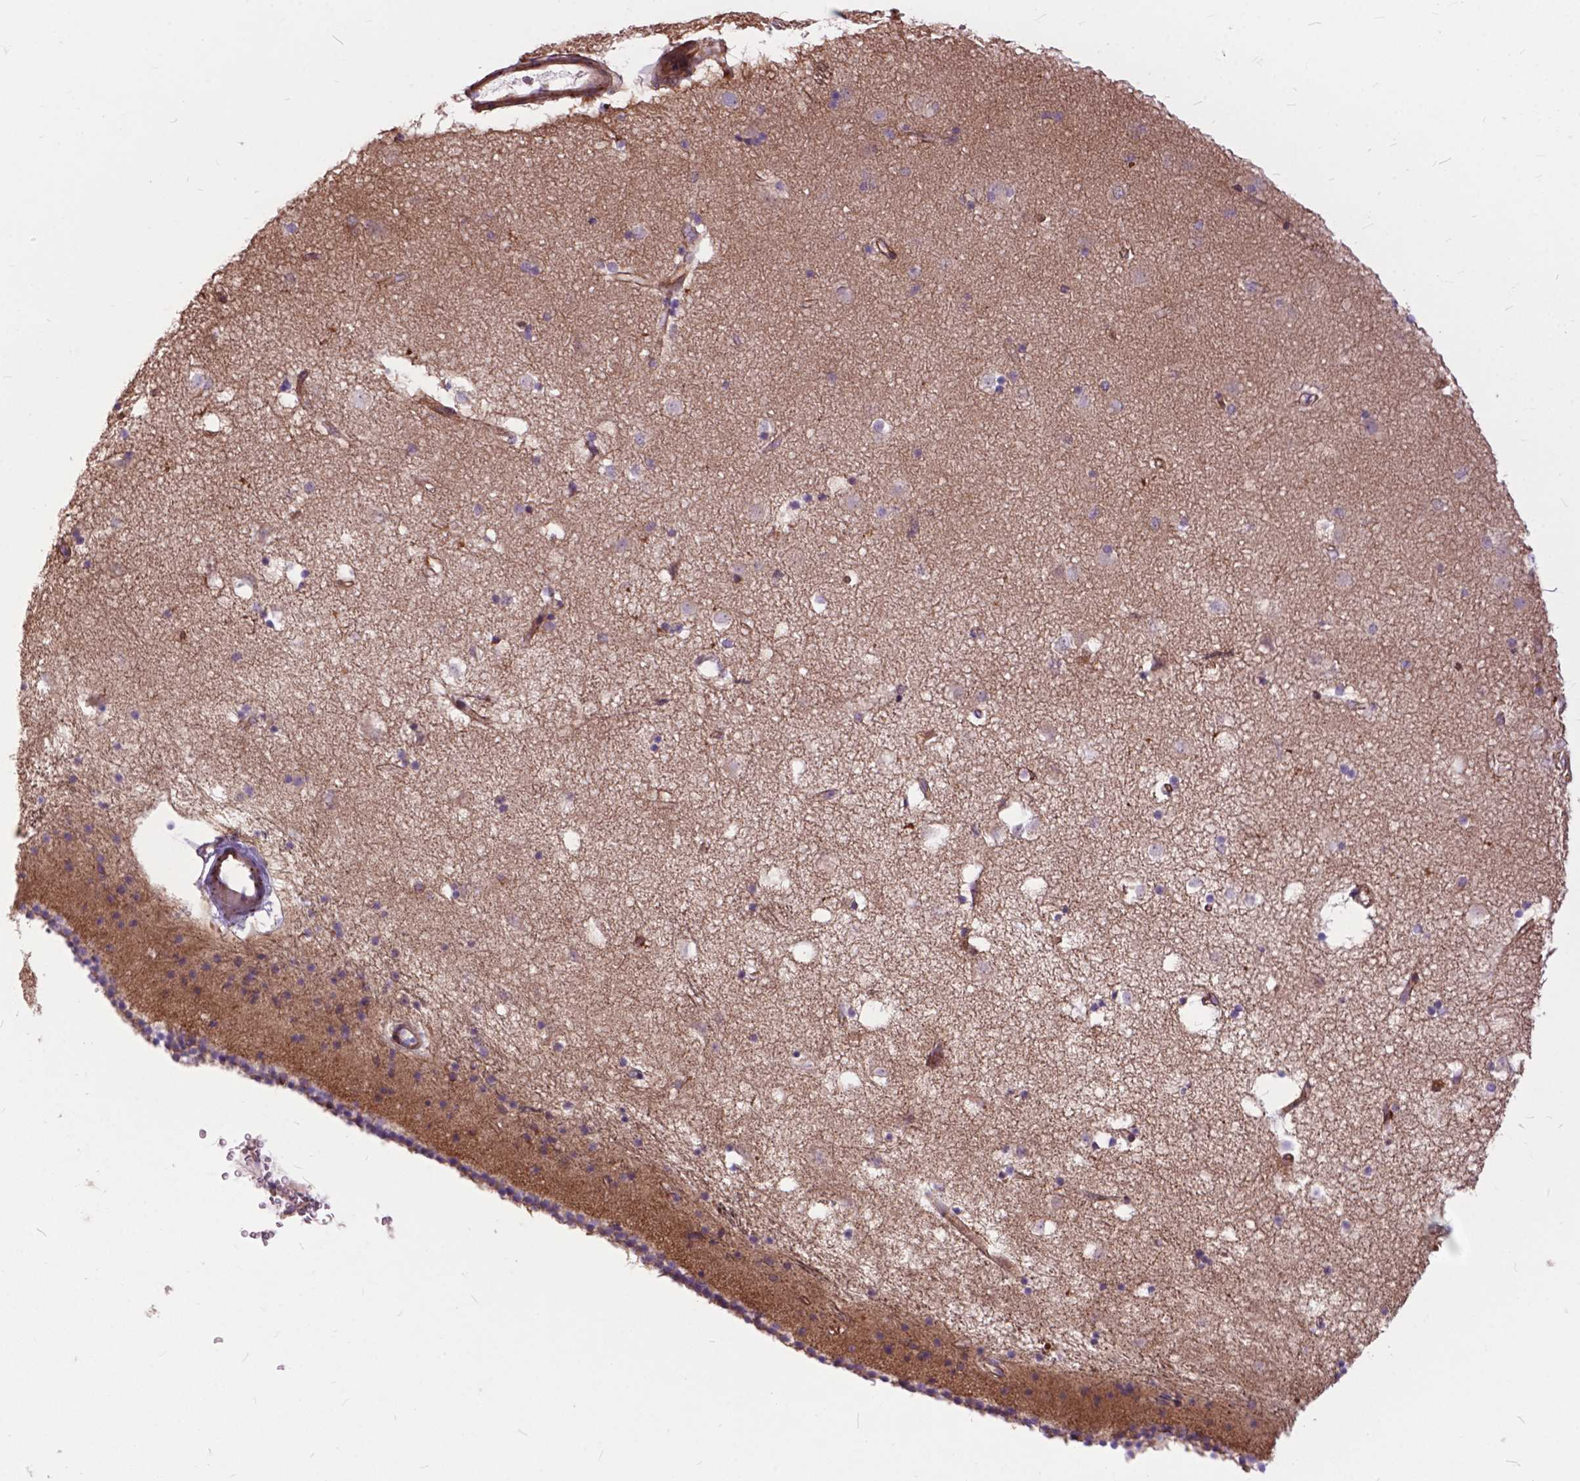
{"staining": {"intensity": "moderate", "quantity": "<25%", "location": "nuclear"}, "tissue": "caudate", "cell_type": "Glial cells", "image_type": "normal", "snomed": [{"axis": "morphology", "description": "Normal tissue, NOS"}, {"axis": "topography", "description": "Lateral ventricle wall"}], "caption": "Caudate stained with DAB (3,3'-diaminobenzidine) immunohistochemistry (IHC) shows low levels of moderate nuclear expression in about <25% of glial cells.", "gene": "FLT4", "patient": {"sex": "female", "age": 71}}